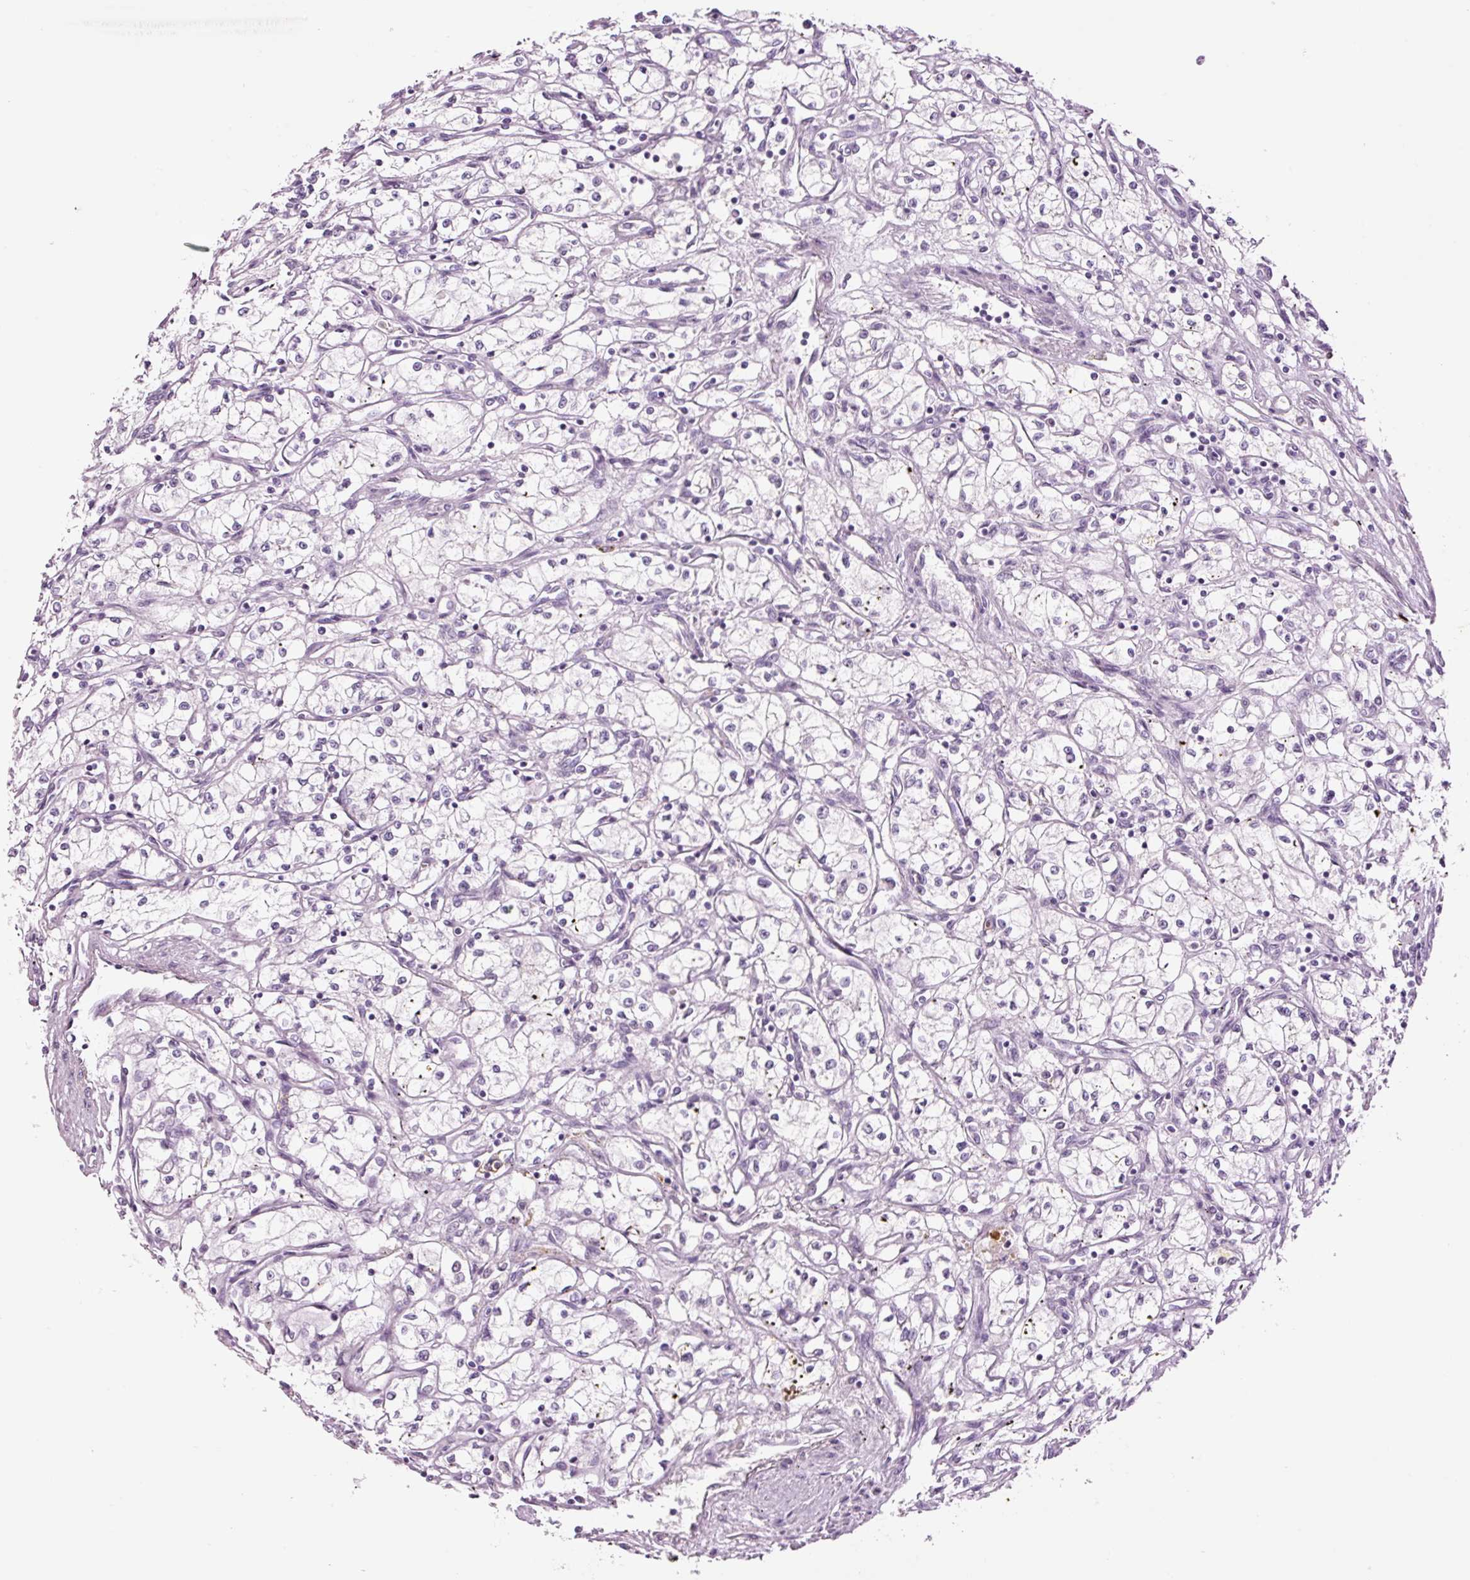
{"staining": {"intensity": "negative", "quantity": "none", "location": "none"}, "tissue": "renal cancer", "cell_type": "Tumor cells", "image_type": "cancer", "snomed": [{"axis": "morphology", "description": "Adenocarcinoma, NOS"}, {"axis": "topography", "description": "Kidney"}], "caption": "There is no significant staining in tumor cells of renal cancer (adenocarcinoma).", "gene": "KLF1", "patient": {"sex": "male", "age": 59}}